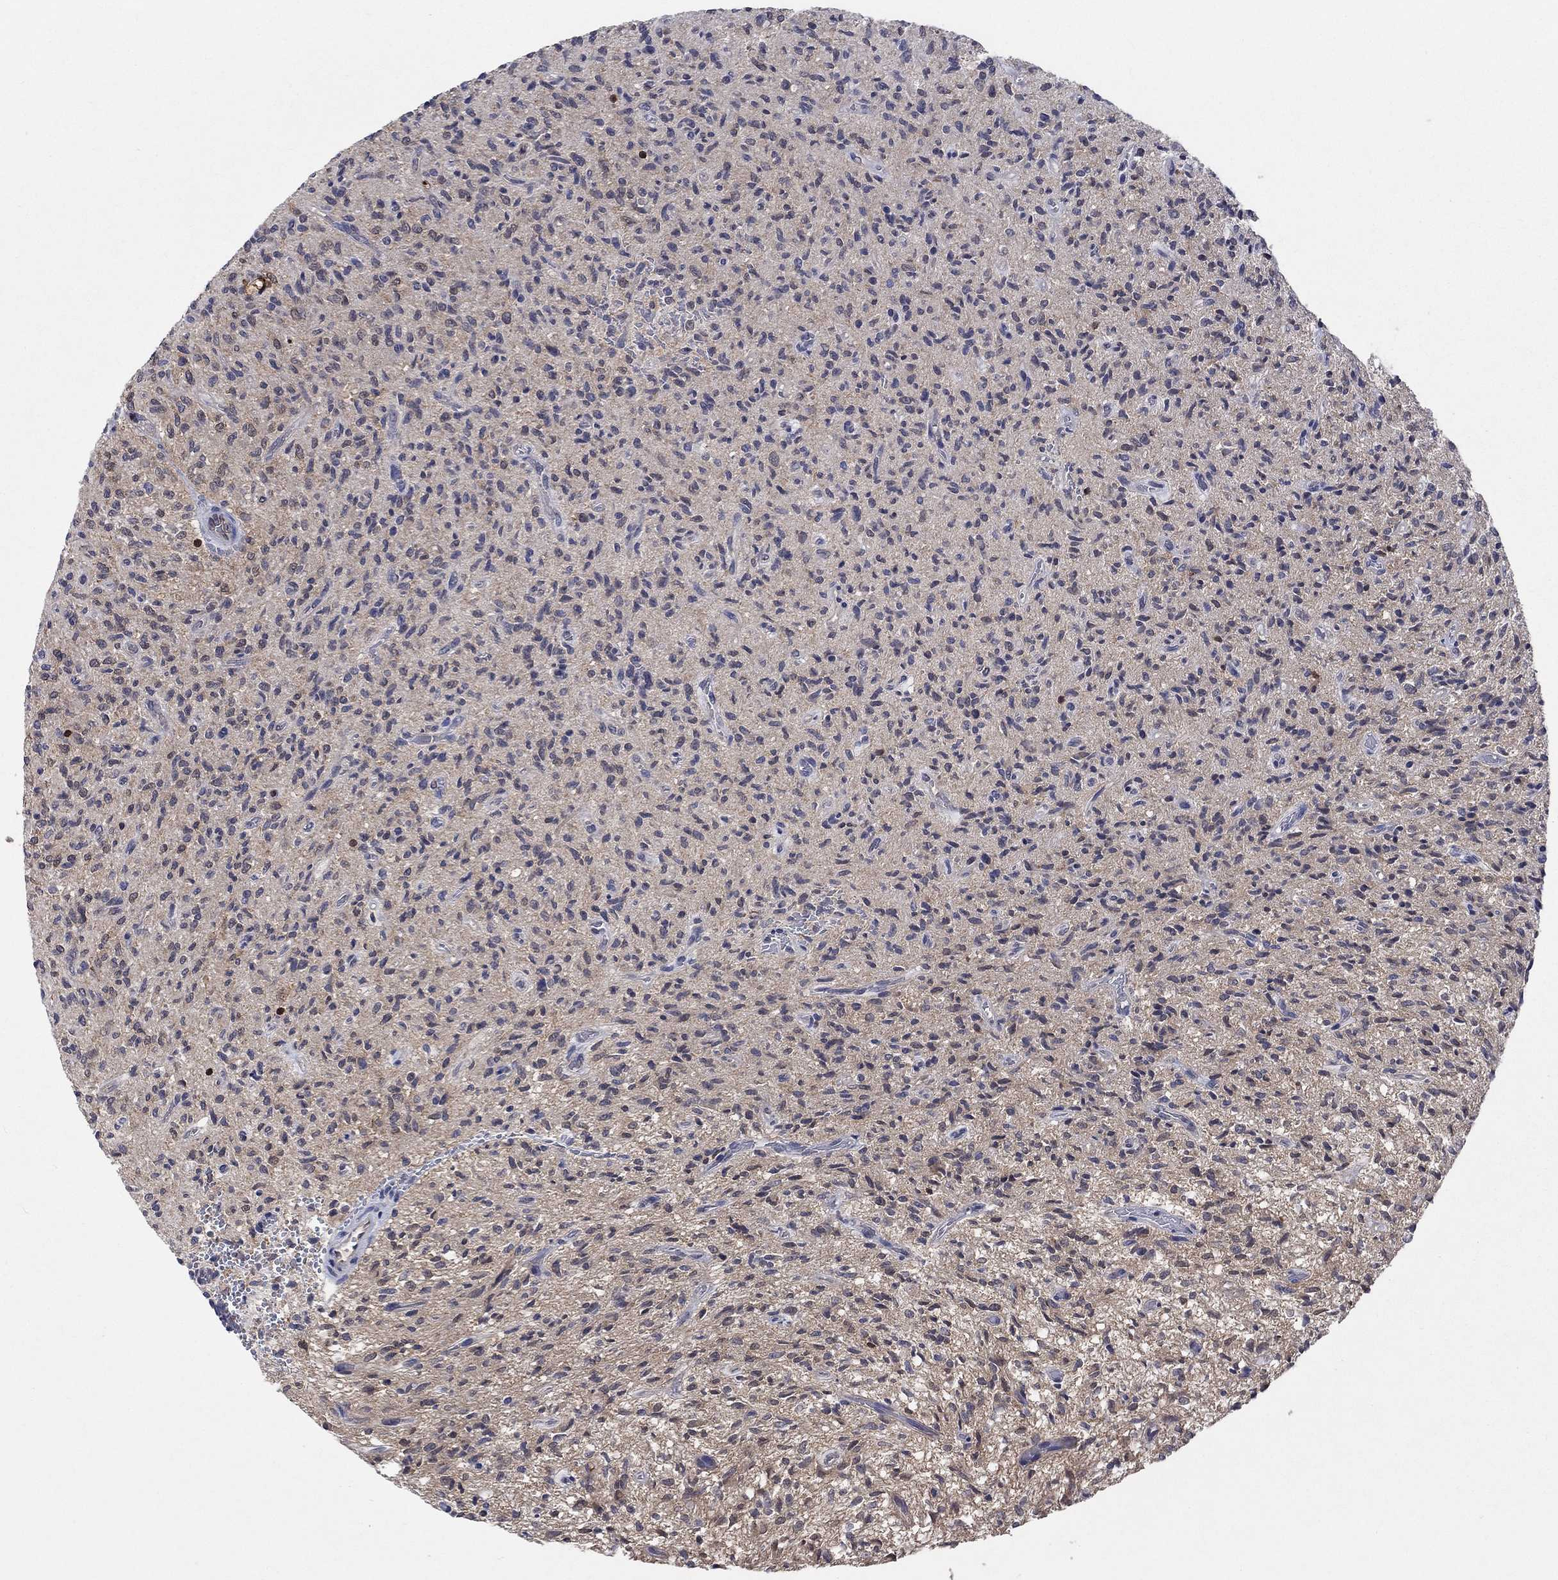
{"staining": {"intensity": "negative", "quantity": "none", "location": "none"}, "tissue": "glioma", "cell_type": "Tumor cells", "image_type": "cancer", "snomed": [{"axis": "morphology", "description": "Glioma, malignant, High grade"}, {"axis": "topography", "description": "Brain"}], "caption": "DAB (3,3'-diaminobenzidine) immunohistochemical staining of human glioma exhibits no significant staining in tumor cells.", "gene": "AGFG2", "patient": {"sex": "male", "age": 64}}